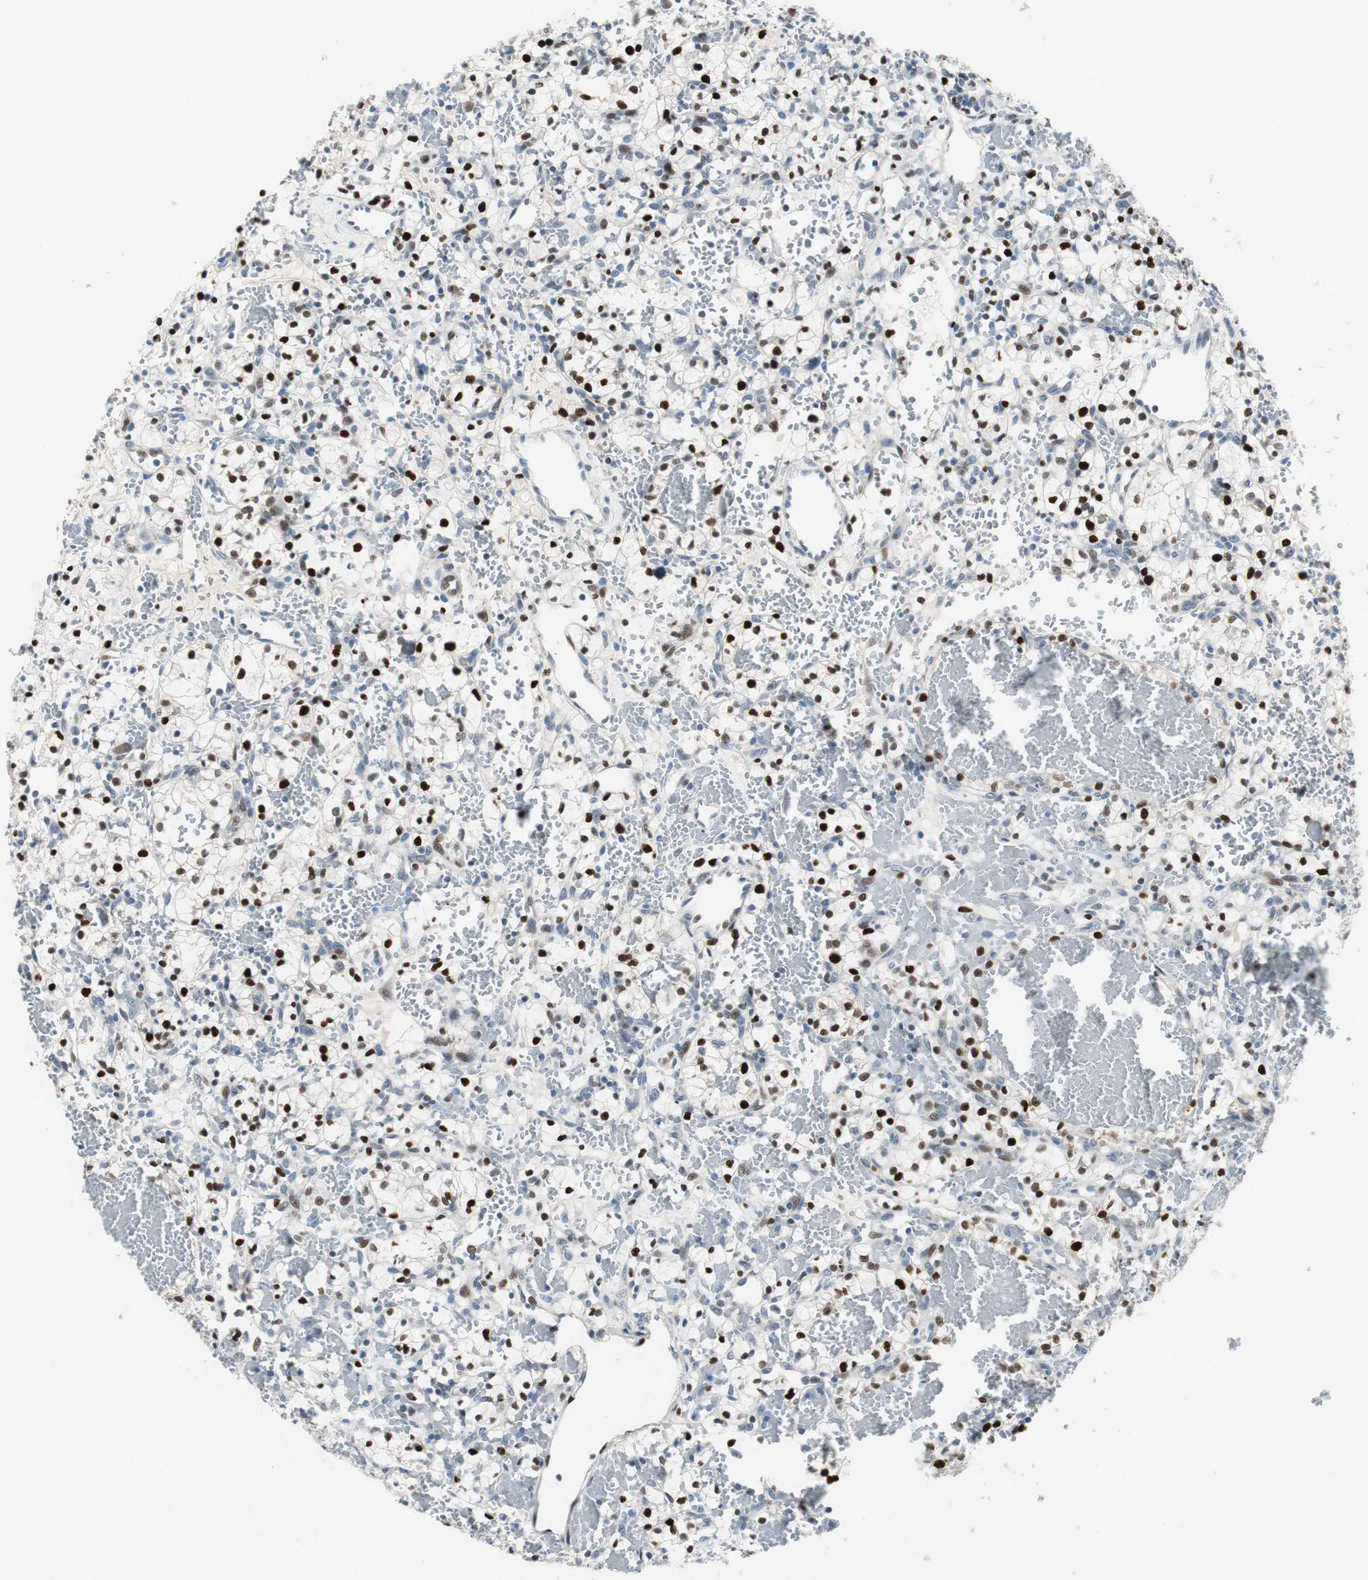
{"staining": {"intensity": "strong", "quantity": ">75%", "location": "nuclear"}, "tissue": "renal cancer", "cell_type": "Tumor cells", "image_type": "cancer", "snomed": [{"axis": "morphology", "description": "Adenocarcinoma, NOS"}, {"axis": "topography", "description": "Kidney"}], "caption": "High-magnification brightfield microscopy of adenocarcinoma (renal) stained with DAB (3,3'-diaminobenzidine) (brown) and counterstained with hematoxylin (blue). tumor cells exhibit strong nuclear expression is appreciated in about>75% of cells. (Brightfield microscopy of DAB IHC at high magnification).", "gene": "AJUBA", "patient": {"sex": "female", "age": 60}}